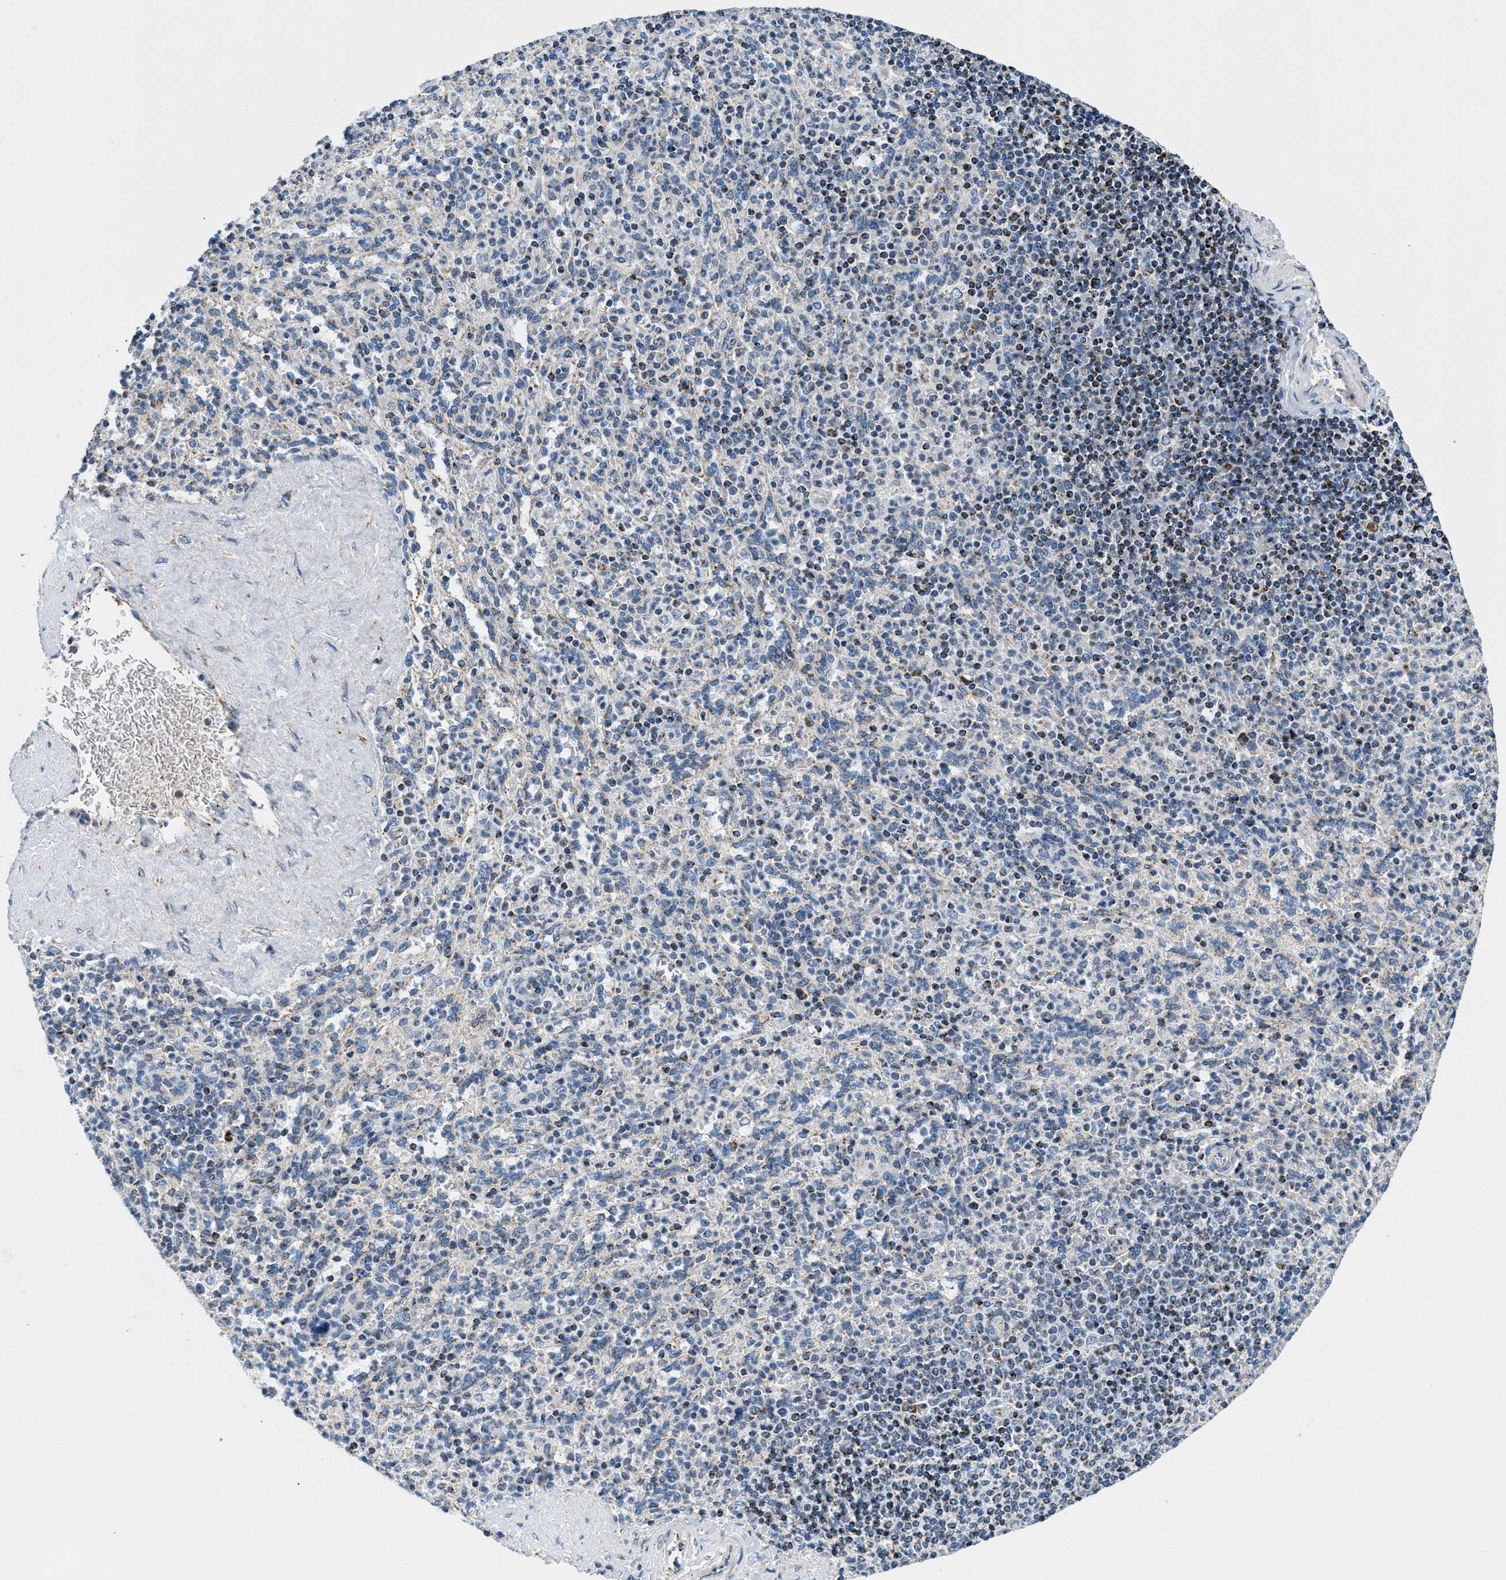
{"staining": {"intensity": "weak", "quantity": "<25%", "location": "cytoplasmic/membranous"}, "tissue": "spleen", "cell_type": "Cells in red pulp", "image_type": "normal", "snomed": [{"axis": "morphology", "description": "Normal tissue, NOS"}, {"axis": "topography", "description": "Spleen"}], "caption": "Protein analysis of unremarkable spleen displays no significant positivity in cells in red pulp.", "gene": "SFXN1", "patient": {"sex": "male", "age": 36}}